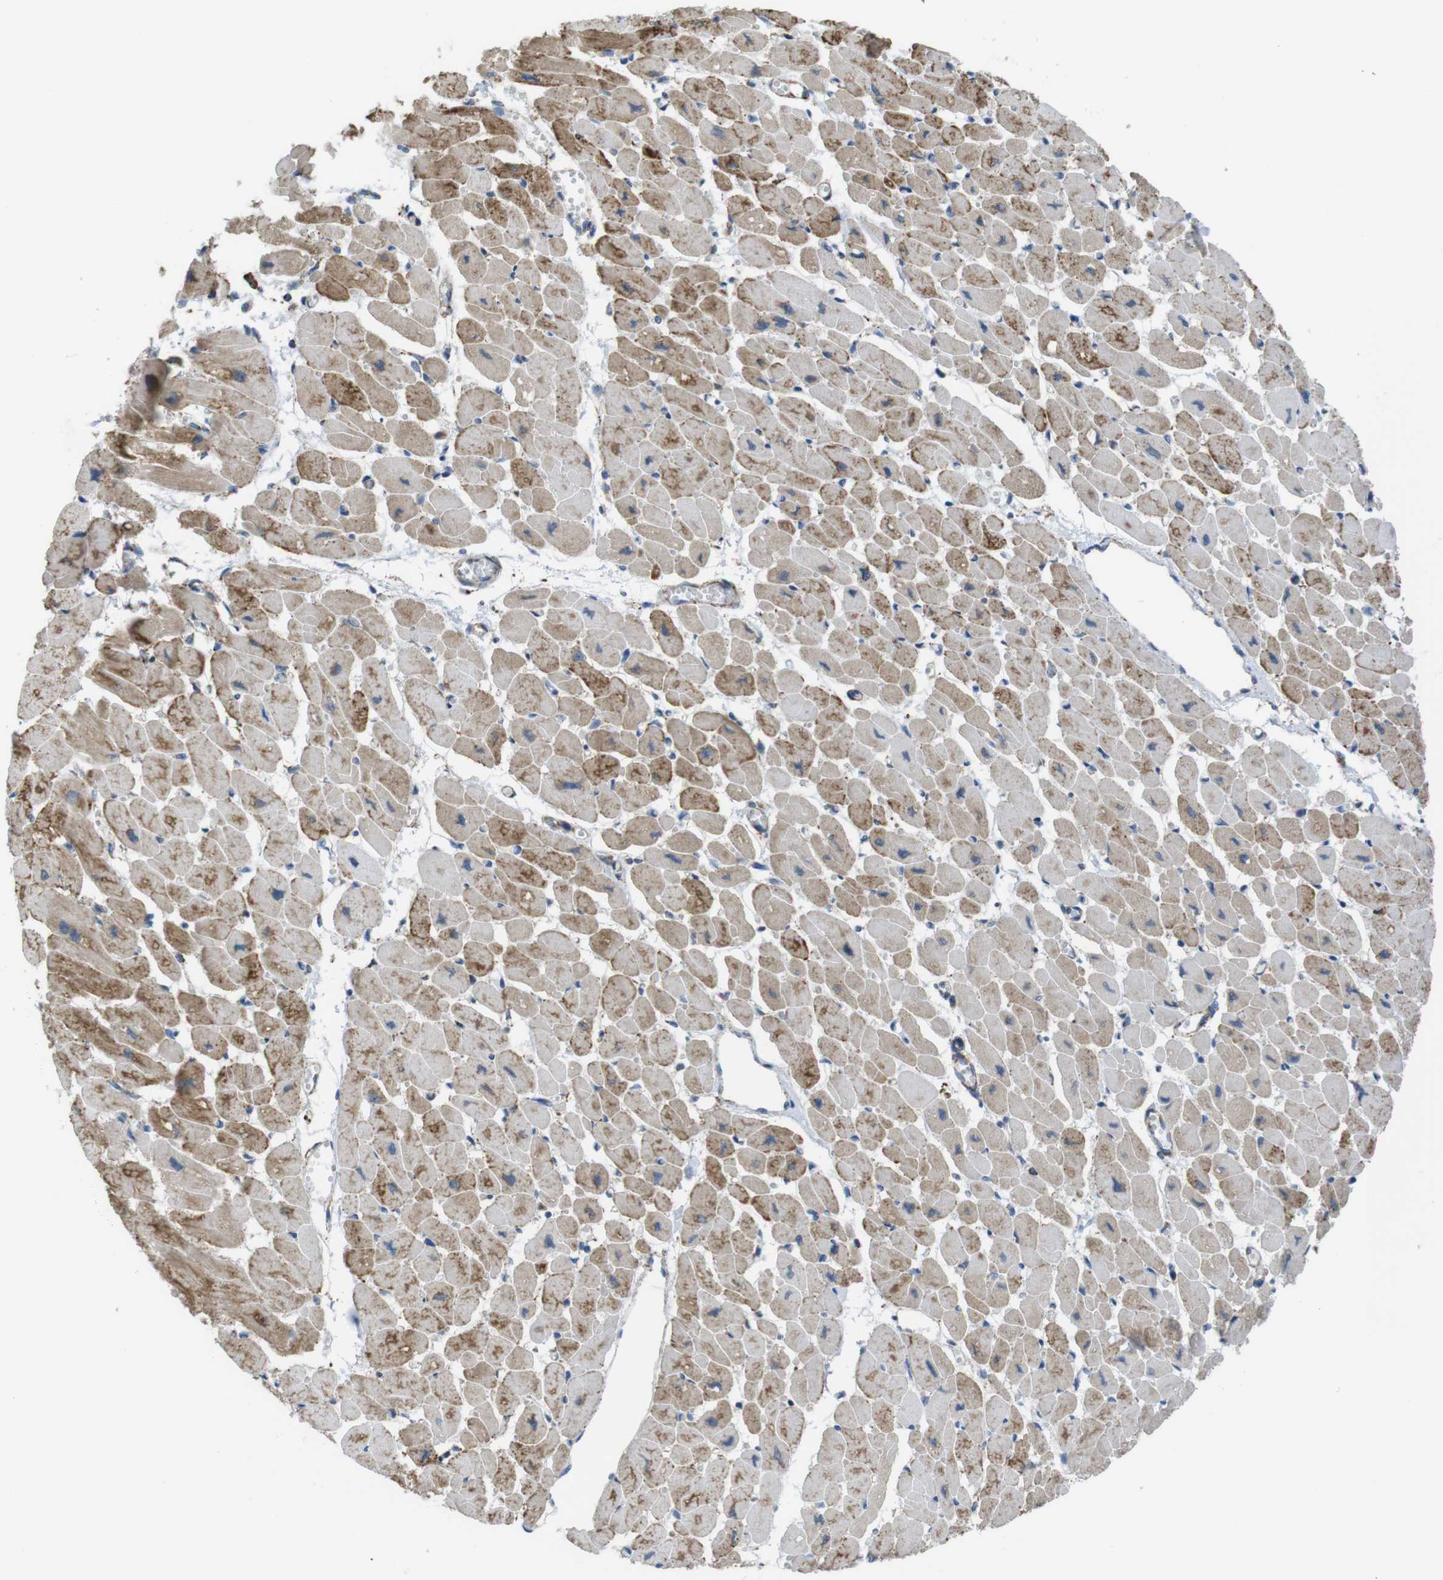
{"staining": {"intensity": "moderate", "quantity": "25%-75%", "location": "cytoplasmic/membranous"}, "tissue": "heart muscle", "cell_type": "Cardiomyocytes", "image_type": "normal", "snomed": [{"axis": "morphology", "description": "Normal tissue, NOS"}, {"axis": "topography", "description": "Heart"}], "caption": "A high-resolution histopathology image shows immunohistochemistry (IHC) staining of benign heart muscle, which demonstrates moderate cytoplasmic/membranous staining in approximately 25%-75% of cardiomyocytes.", "gene": "GRIK1", "patient": {"sex": "female", "age": 54}}